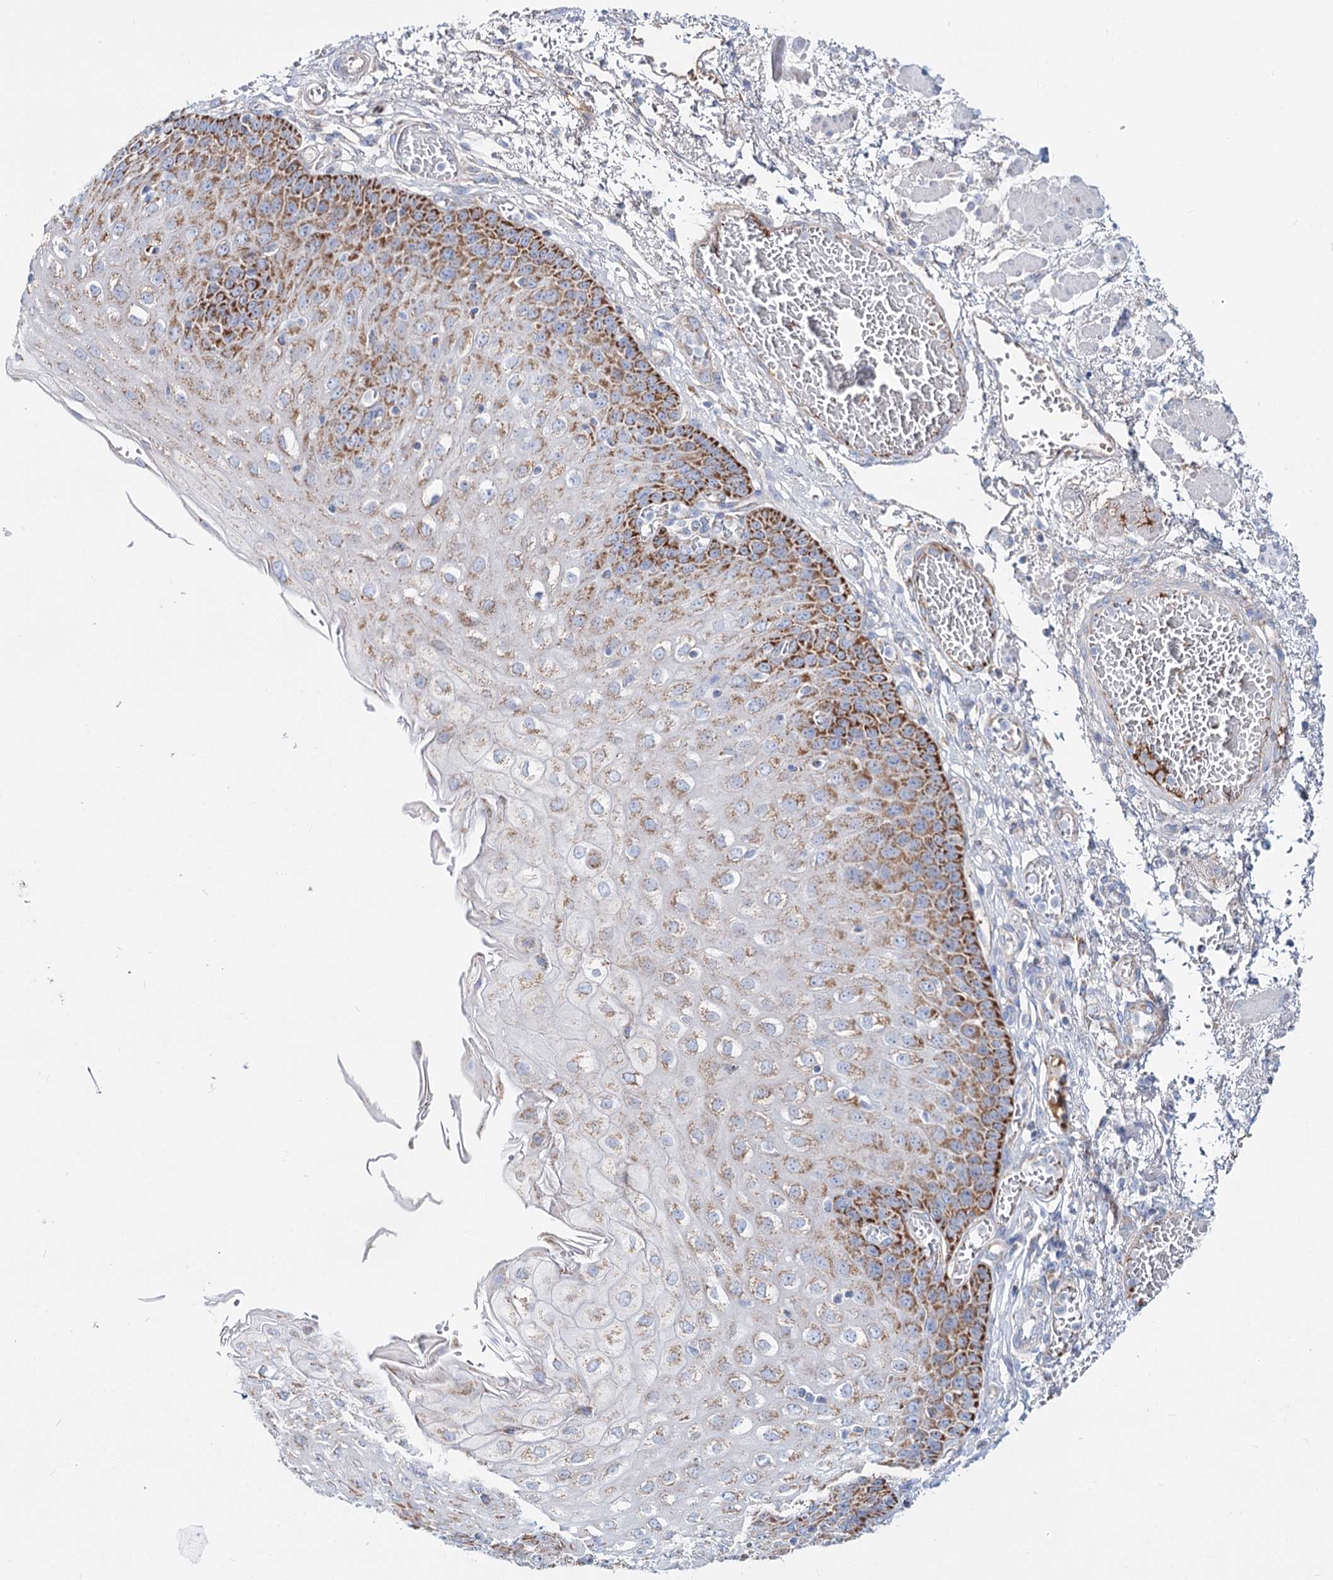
{"staining": {"intensity": "moderate", "quantity": "25%-75%", "location": "cytoplasmic/membranous"}, "tissue": "esophagus", "cell_type": "Squamous epithelial cells", "image_type": "normal", "snomed": [{"axis": "morphology", "description": "Normal tissue, NOS"}, {"axis": "topography", "description": "Esophagus"}], "caption": "A brown stain highlights moderate cytoplasmic/membranous staining of a protein in squamous epithelial cells of unremarkable esophagus. (DAB (3,3'-diaminobenzidine) IHC with brightfield microscopy, high magnification).", "gene": "MCCC2", "patient": {"sex": "male", "age": 81}}